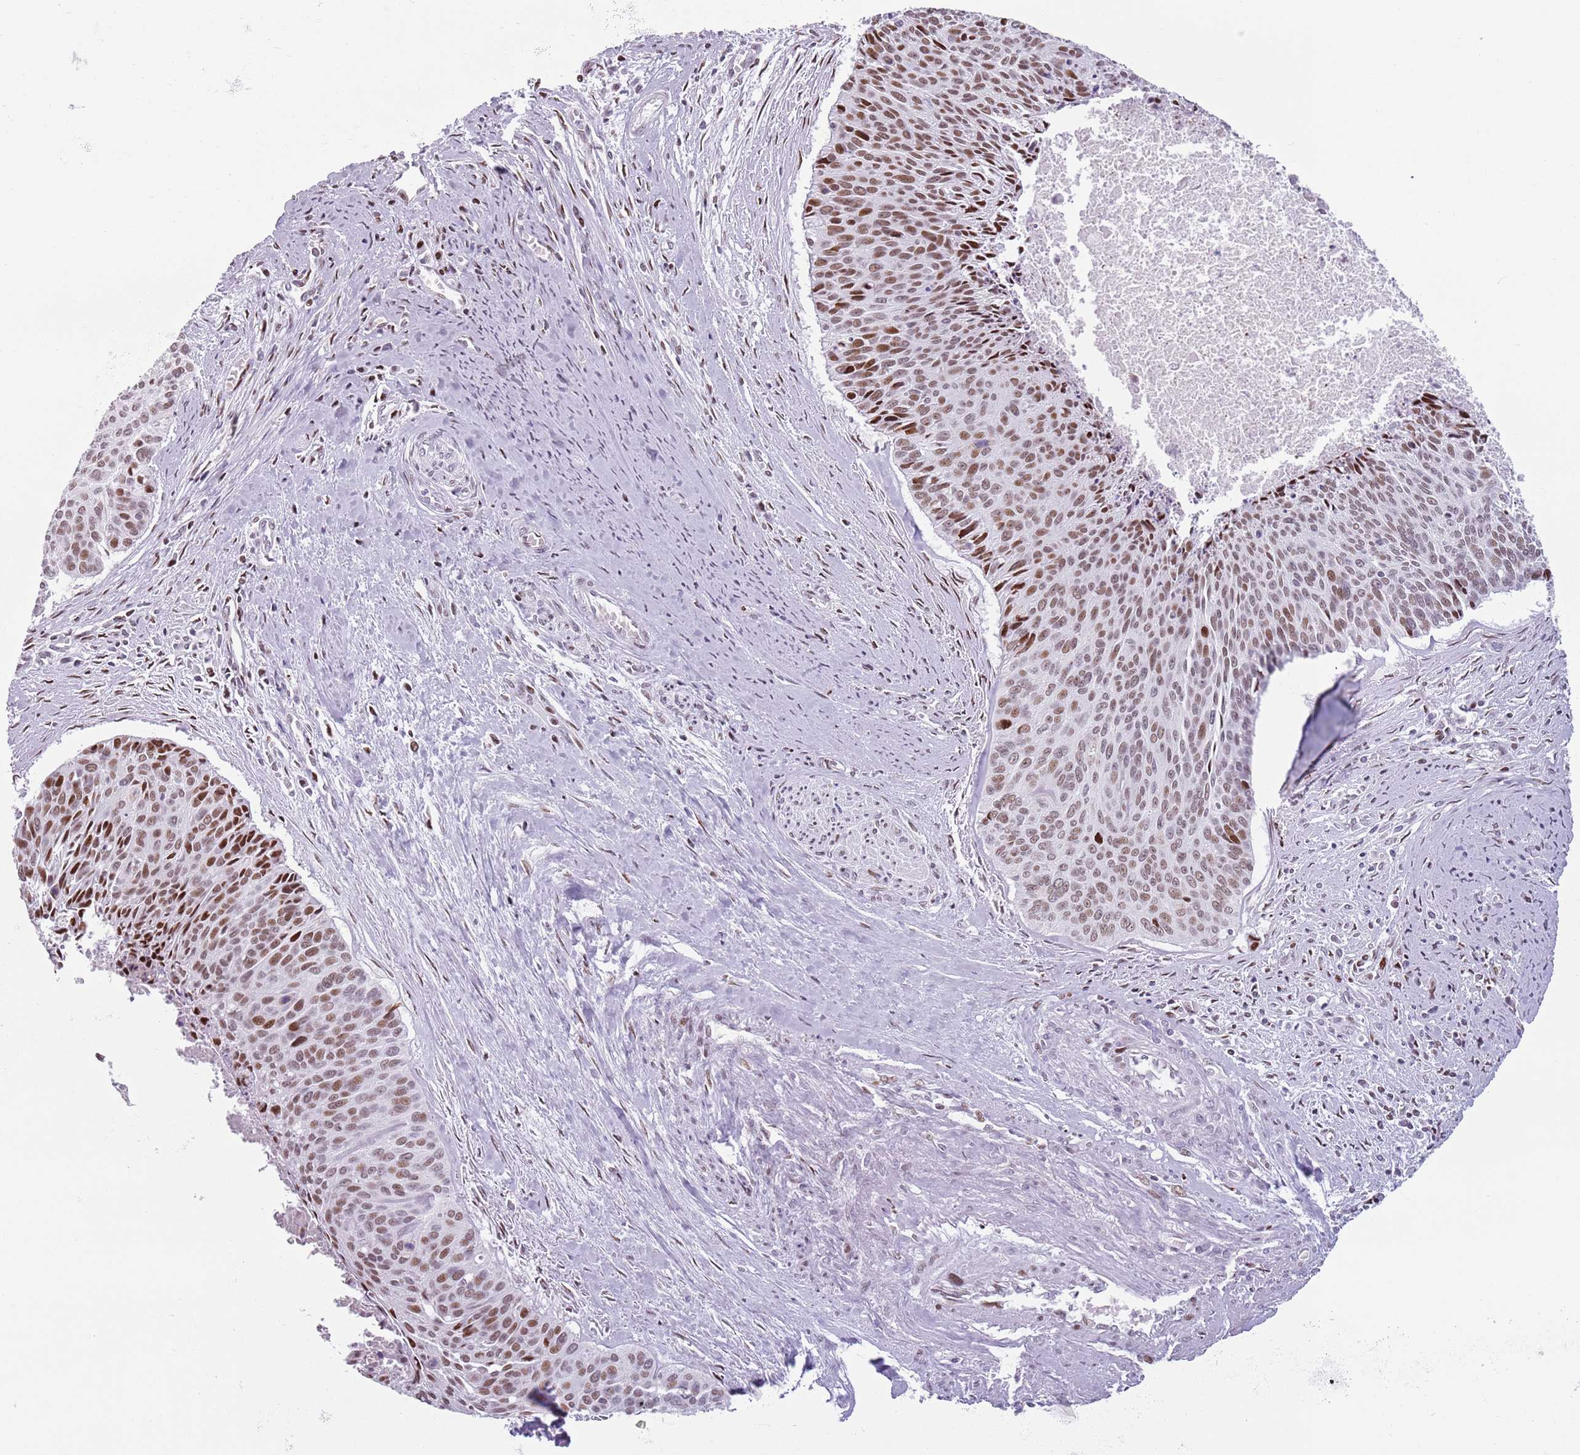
{"staining": {"intensity": "moderate", "quantity": ">75%", "location": "nuclear"}, "tissue": "cervical cancer", "cell_type": "Tumor cells", "image_type": "cancer", "snomed": [{"axis": "morphology", "description": "Squamous cell carcinoma, NOS"}, {"axis": "topography", "description": "Cervix"}], "caption": "Moderate nuclear staining is appreciated in about >75% of tumor cells in cervical cancer.", "gene": "FAM104B", "patient": {"sex": "female", "age": 55}}